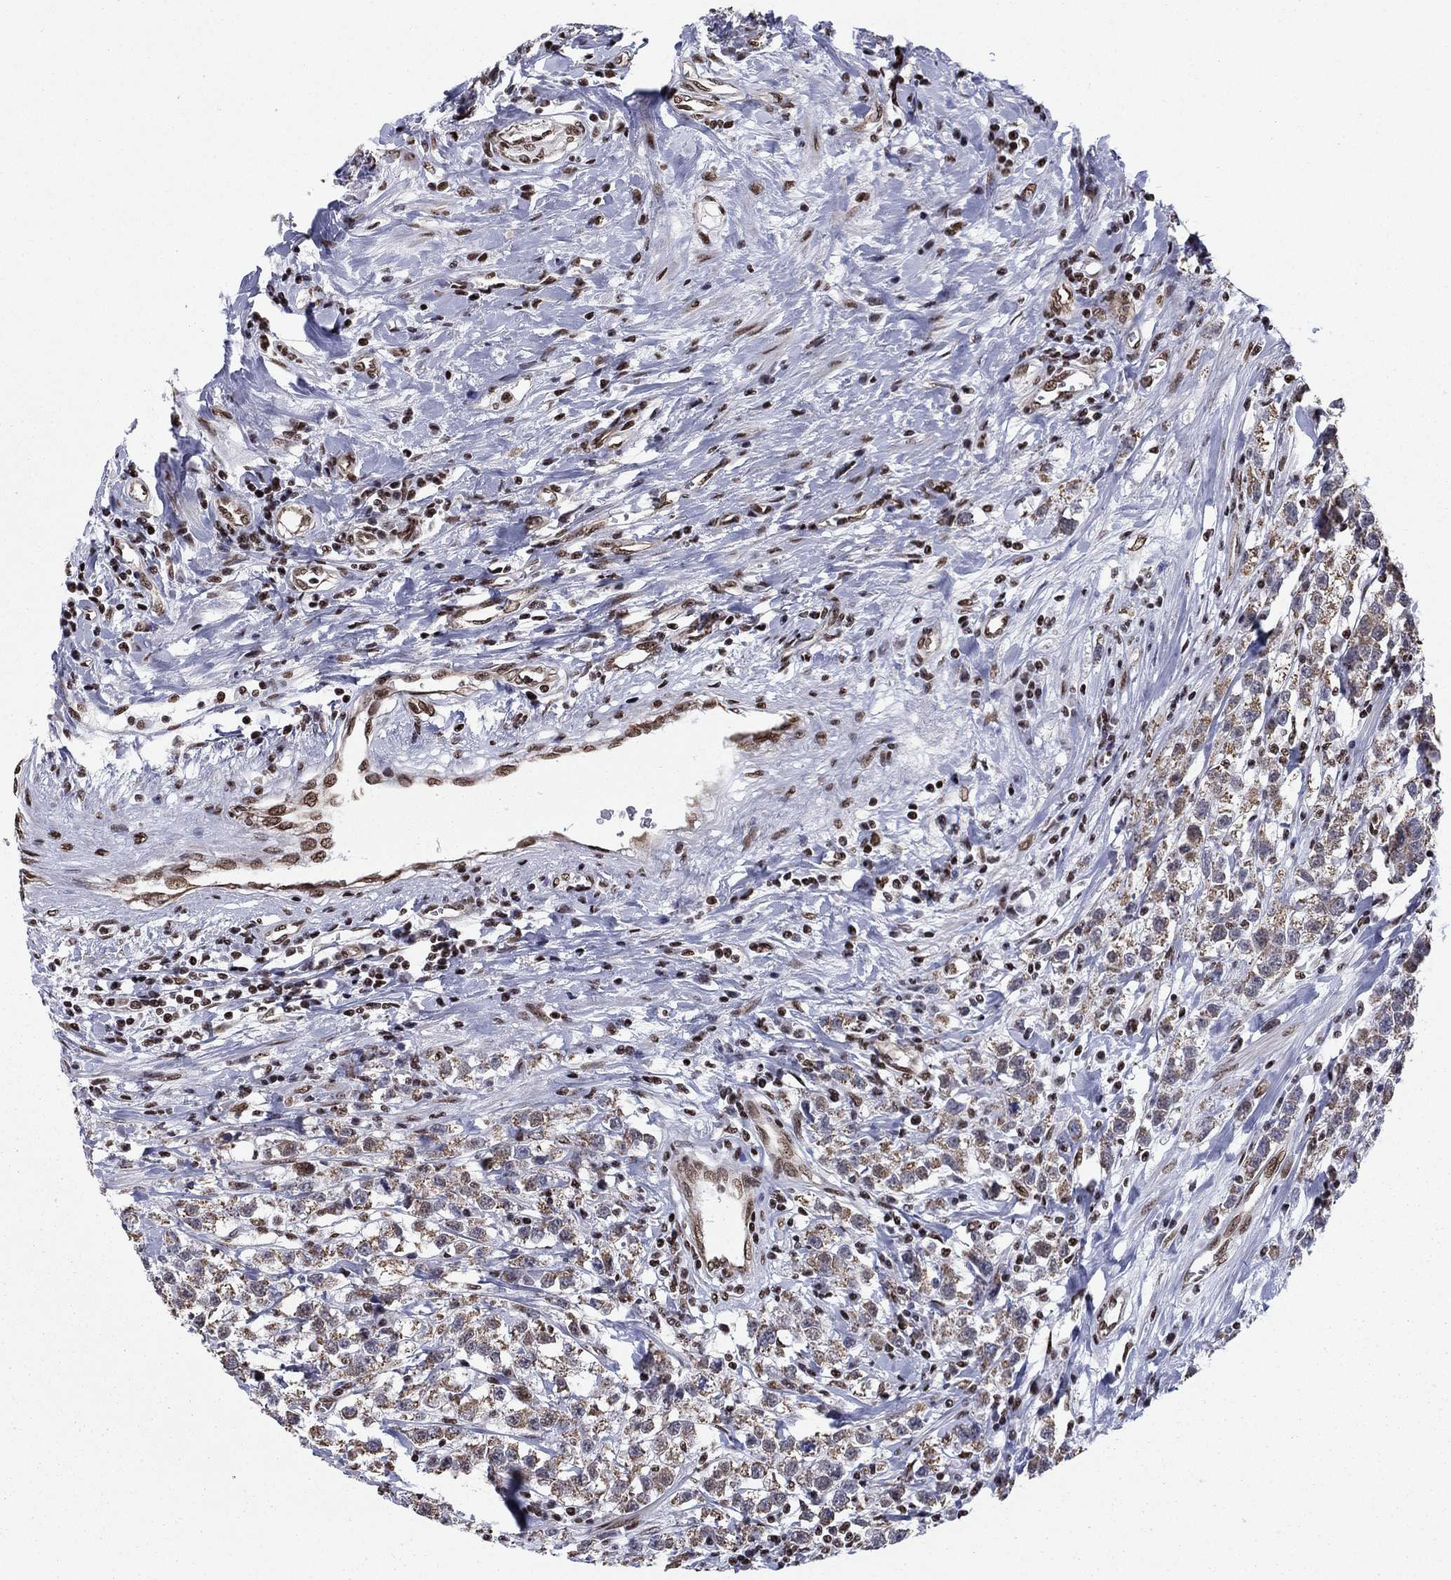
{"staining": {"intensity": "weak", "quantity": ">75%", "location": "cytoplasmic/membranous"}, "tissue": "testis cancer", "cell_type": "Tumor cells", "image_type": "cancer", "snomed": [{"axis": "morphology", "description": "Seminoma, NOS"}, {"axis": "topography", "description": "Testis"}], "caption": "Immunohistochemical staining of testis cancer shows low levels of weak cytoplasmic/membranous expression in about >75% of tumor cells. Immunohistochemistry stains the protein in brown and the nuclei are stained blue.", "gene": "N4BP2", "patient": {"sex": "male", "age": 59}}